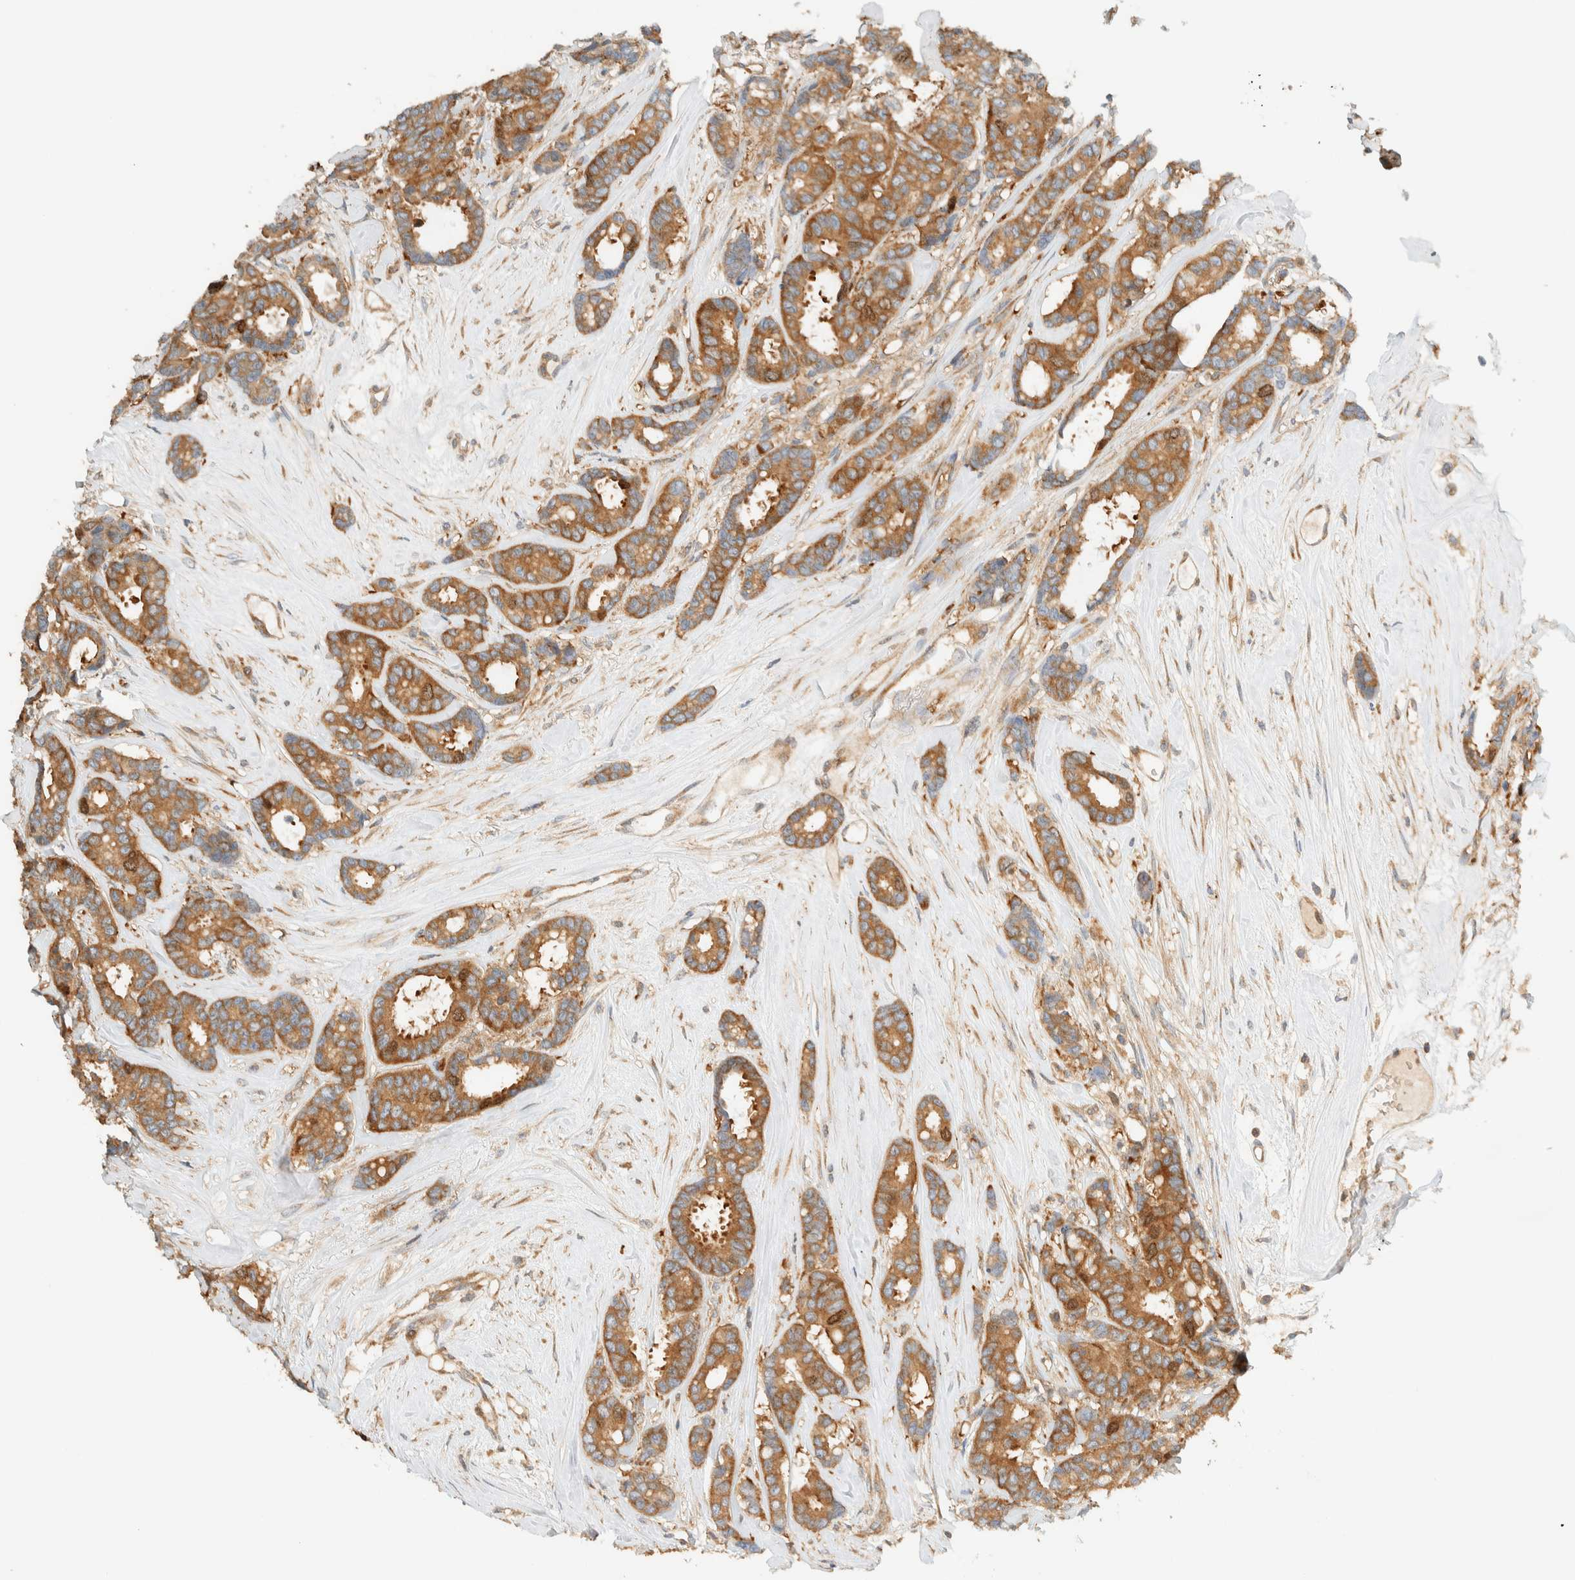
{"staining": {"intensity": "moderate", "quantity": ">75%", "location": "cytoplasmic/membranous"}, "tissue": "breast cancer", "cell_type": "Tumor cells", "image_type": "cancer", "snomed": [{"axis": "morphology", "description": "Duct carcinoma"}, {"axis": "topography", "description": "Breast"}], "caption": "High-magnification brightfield microscopy of breast cancer (intraductal carcinoma) stained with DAB (brown) and counterstained with hematoxylin (blue). tumor cells exhibit moderate cytoplasmic/membranous expression is appreciated in approximately>75% of cells.", "gene": "ARFGEF1", "patient": {"sex": "female", "age": 87}}